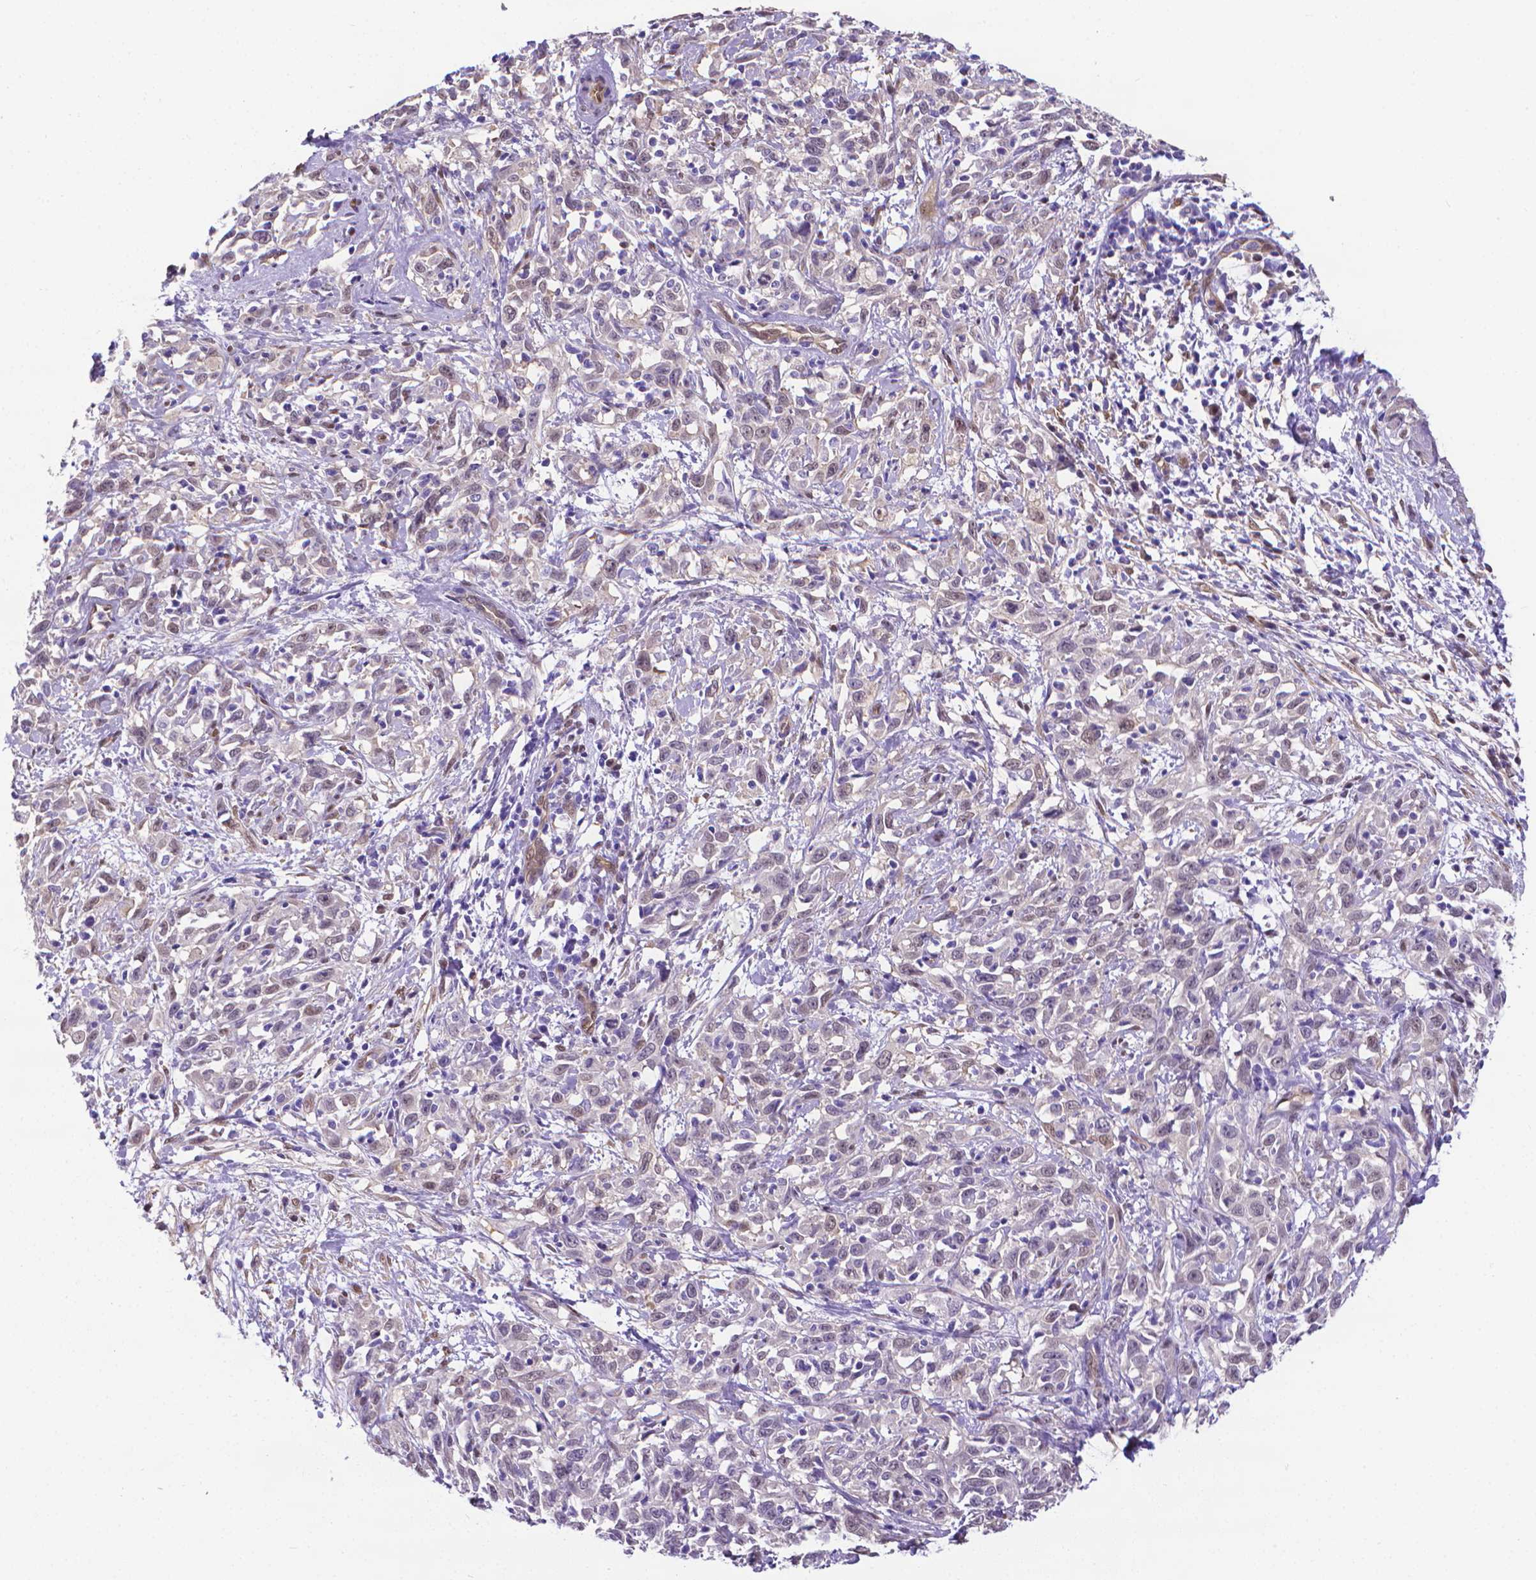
{"staining": {"intensity": "negative", "quantity": "none", "location": "none"}, "tissue": "cervical cancer", "cell_type": "Tumor cells", "image_type": "cancer", "snomed": [{"axis": "morphology", "description": "Adenocarcinoma, NOS"}, {"axis": "topography", "description": "Cervix"}], "caption": "DAB immunohistochemical staining of adenocarcinoma (cervical) reveals no significant staining in tumor cells.", "gene": "CLIC4", "patient": {"sex": "female", "age": 40}}